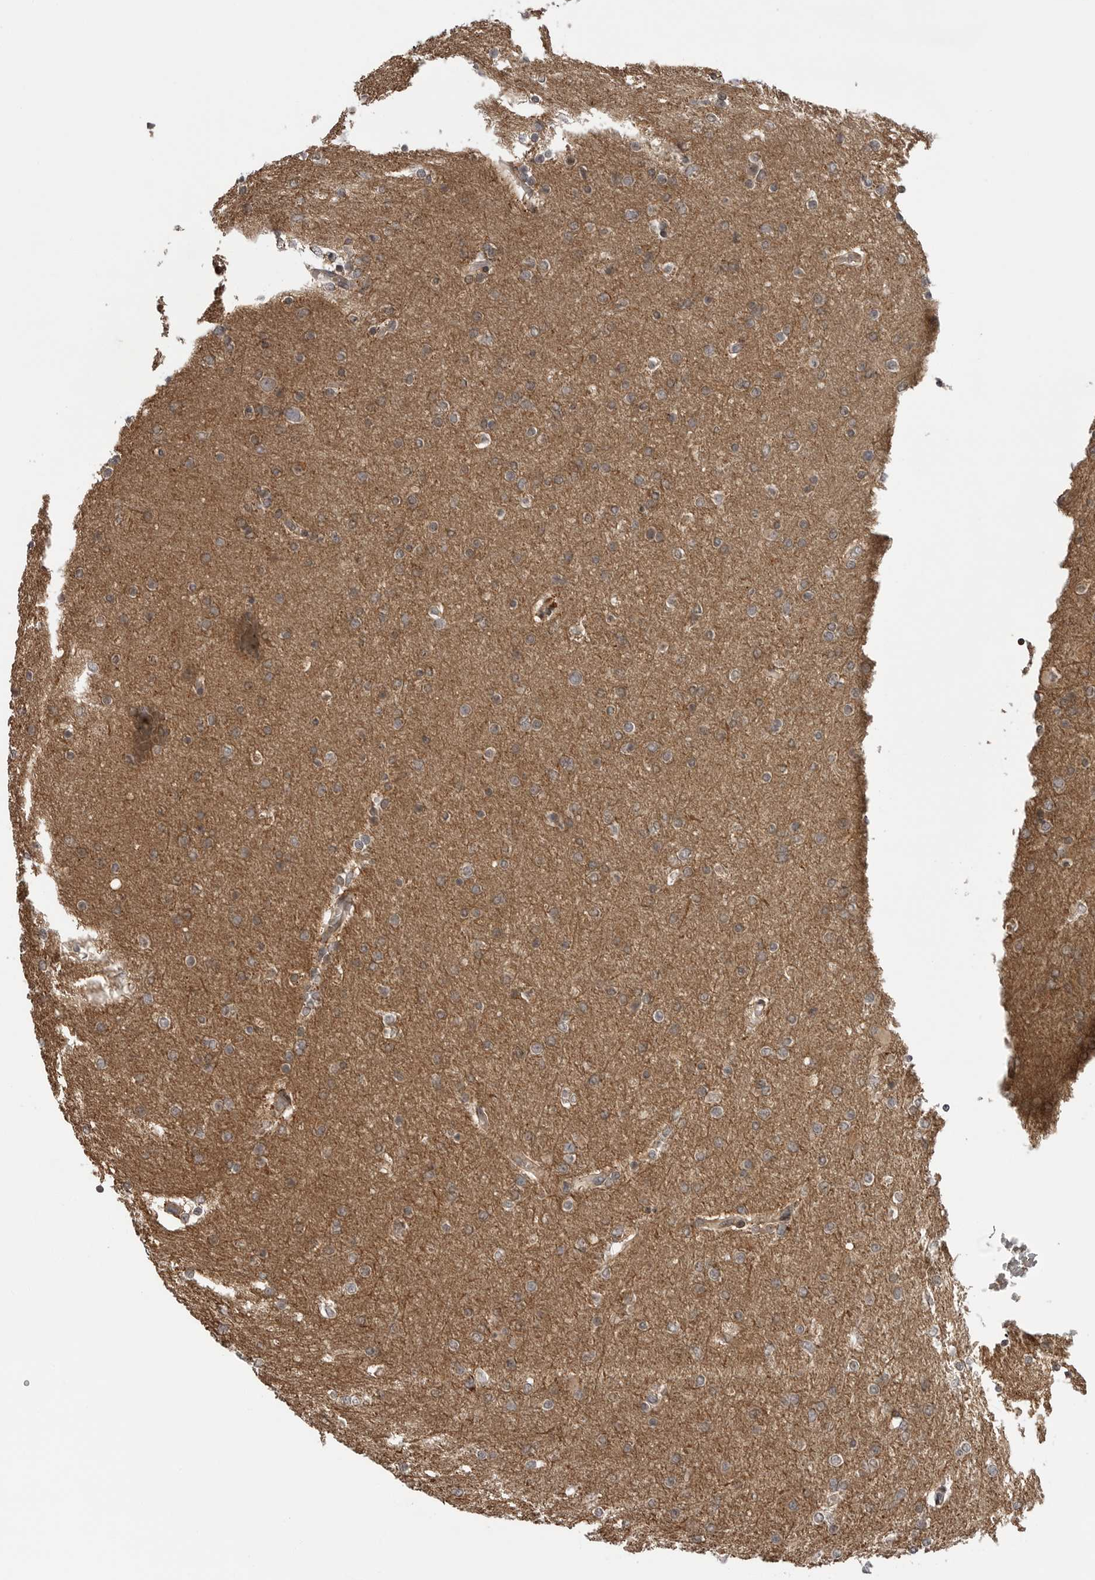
{"staining": {"intensity": "negative", "quantity": "none", "location": "none"}, "tissue": "glioma", "cell_type": "Tumor cells", "image_type": "cancer", "snomed": [{"axis": "morphology", "description": "Glioma, malignant, High grade"}, {"axis": "topography", "description": "Cerebral cortex"}], "caption": "High magnification brightfield microscopy of glioma stained with DAB (3,3'-diaminobenzidine) (brown) and counterstained with hematoxylin (blue): tumor cells show no significant staining.", "gene": "LRRC45", "patient": {"sex": "female", "age": 36}}